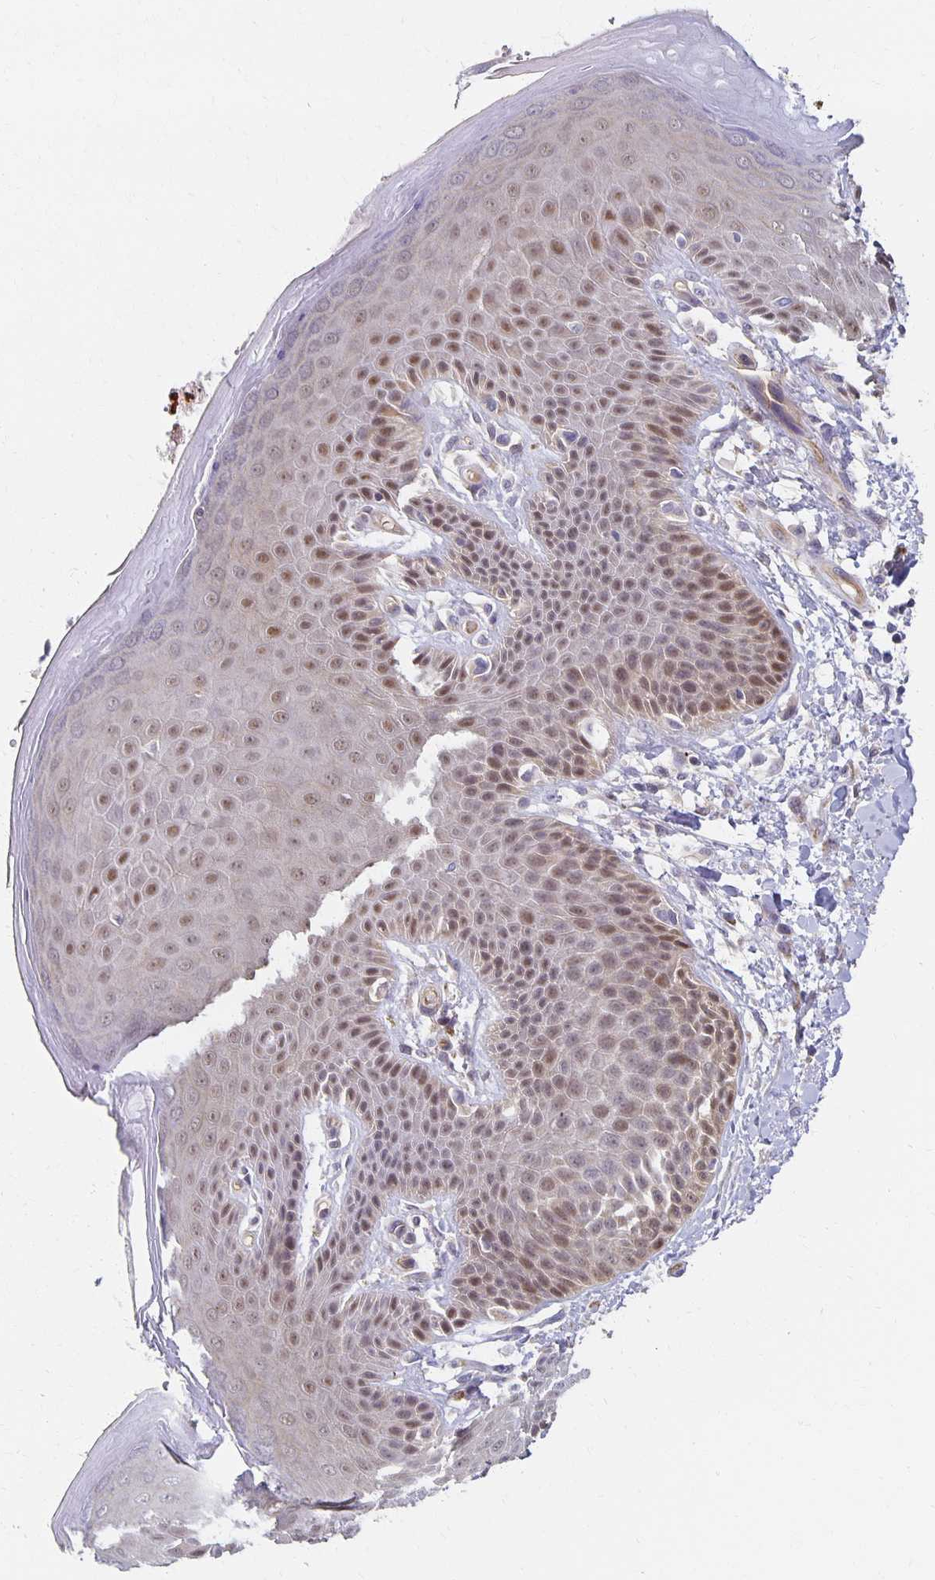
{"staining": {"intensity": "moderate", "quantity": "25%-75%", "location": "nuclear"}, "tissue": "skin", "cell_type": "Epidermal cells", "image_type": "normal", "snomed": [{"axis": "morphology", "description": "Normal tissue, NOS"}, {"axis": "topography", "description": "Anal"}, {"axis": "topography", "description": "Peripheral nerve tissue"}], "caption": "Immunohistochemistry of unremarkable human skin reveals medium levels of moderate nuclear expression in about 25%-75% of epidermal cells. The staining is performed using DAB (3,3'-diaminobenzidine) brown chromogen to label protein expression. The nuclei are counter-stained blue using hematoxylin.", "gene": "SORL1", "patient": {"sex": "male", "age": 51}}